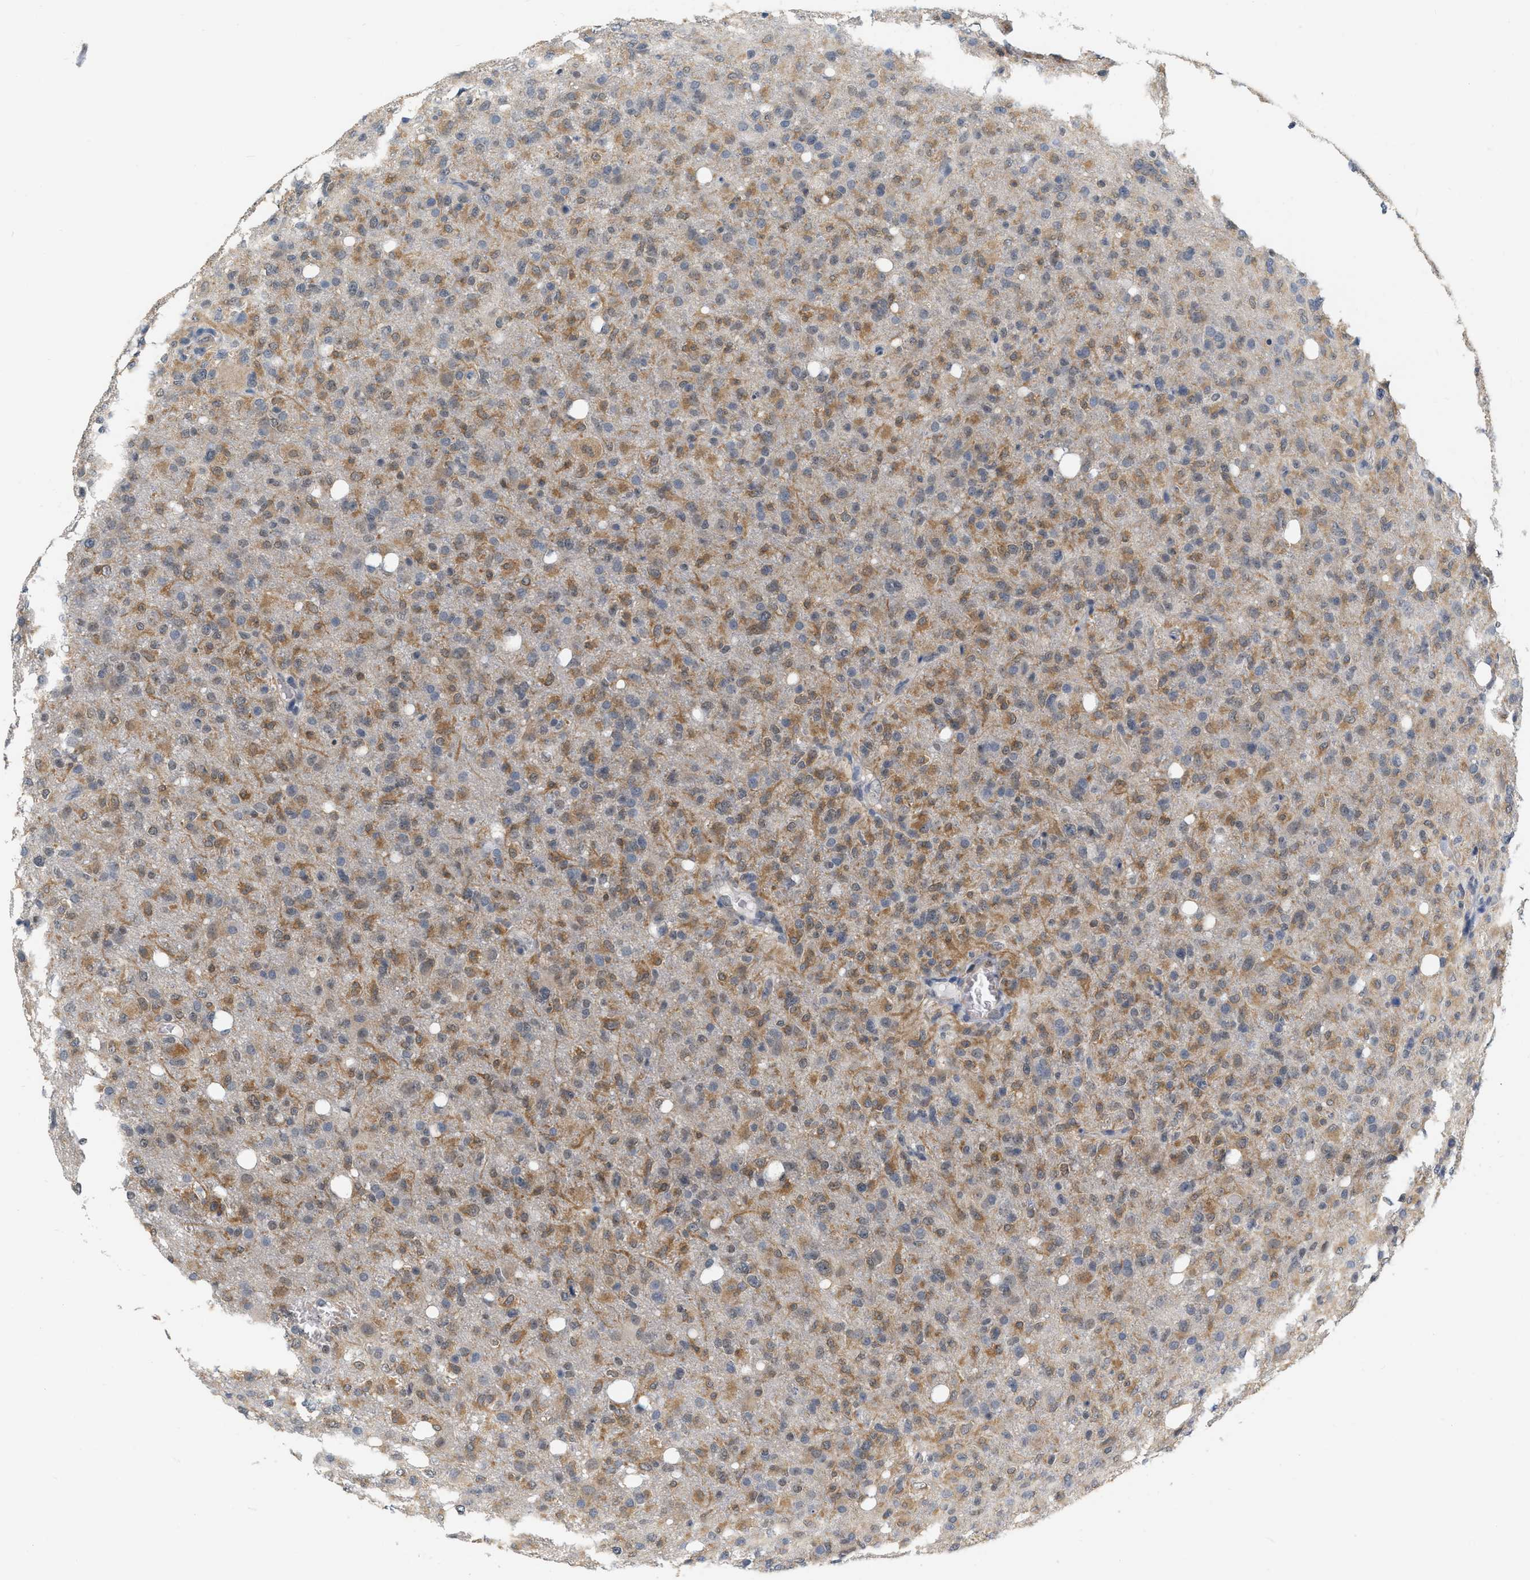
{"staining": {"intensity": "moderate", "quantity": ">75%", "location": "cytoplasmic/membranous"}, "tissue": "glioma", "cell_type": "Tumor cells", "image_type": "cancer", "snomed": [{"axis": "morphology", "description": "Glioma, malignant, High grade"}, {"axis": "topography", "description": "Brain"}], "caption": "Tumor cells demonstrate moderate cytoplasmic/membranous expression in approximately >75% of cells in glioma.", "gene": "RUVBL1", "patient": {"sex": "female", "age": 57}}